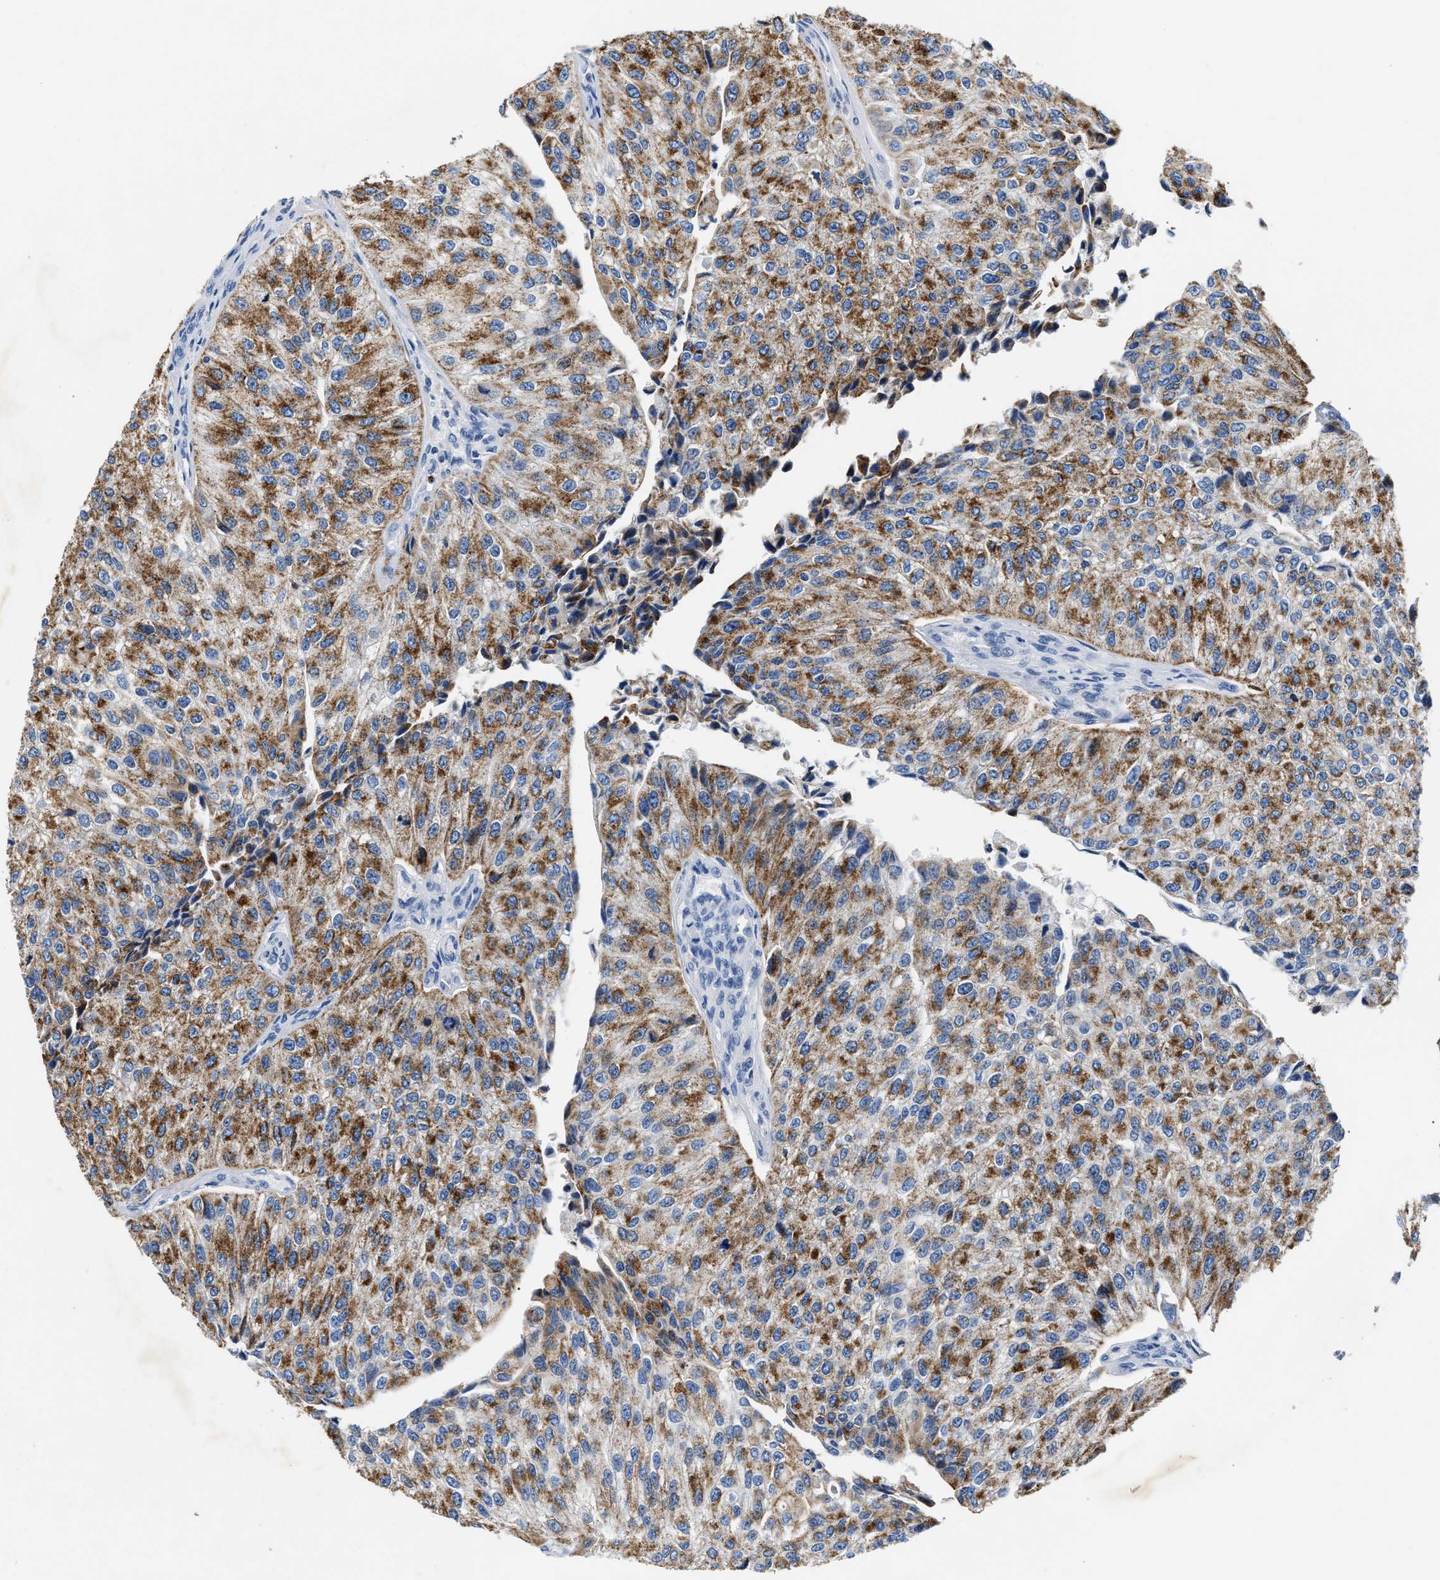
{"staining": {"intensity": "moderate", "quantity": ">75%", "location": "cytoplasmic/membranous"}, "tissue": "urothelial cancer", "cell_type": "Tumor cells", "image_type": "cancer", "snomed": [{"axis": "morphology", "description": "Urothelial carcinoma, High grade"}, {"axis": "topography", "description": "Kidney"}, {"axis": "topography", "description": "Urinary bladder"}], "caption": "Immunohistochemical staining of human urothelial cancer shows medium levels of moderate cytoplasmic/membranous protein positivity in approximately >75% of tumor cells. (DAB IHC, brown staining for protein, blue staining for nuclei).", "gene": "TUT7", "patient": {"sex": "male", "age": 77}}